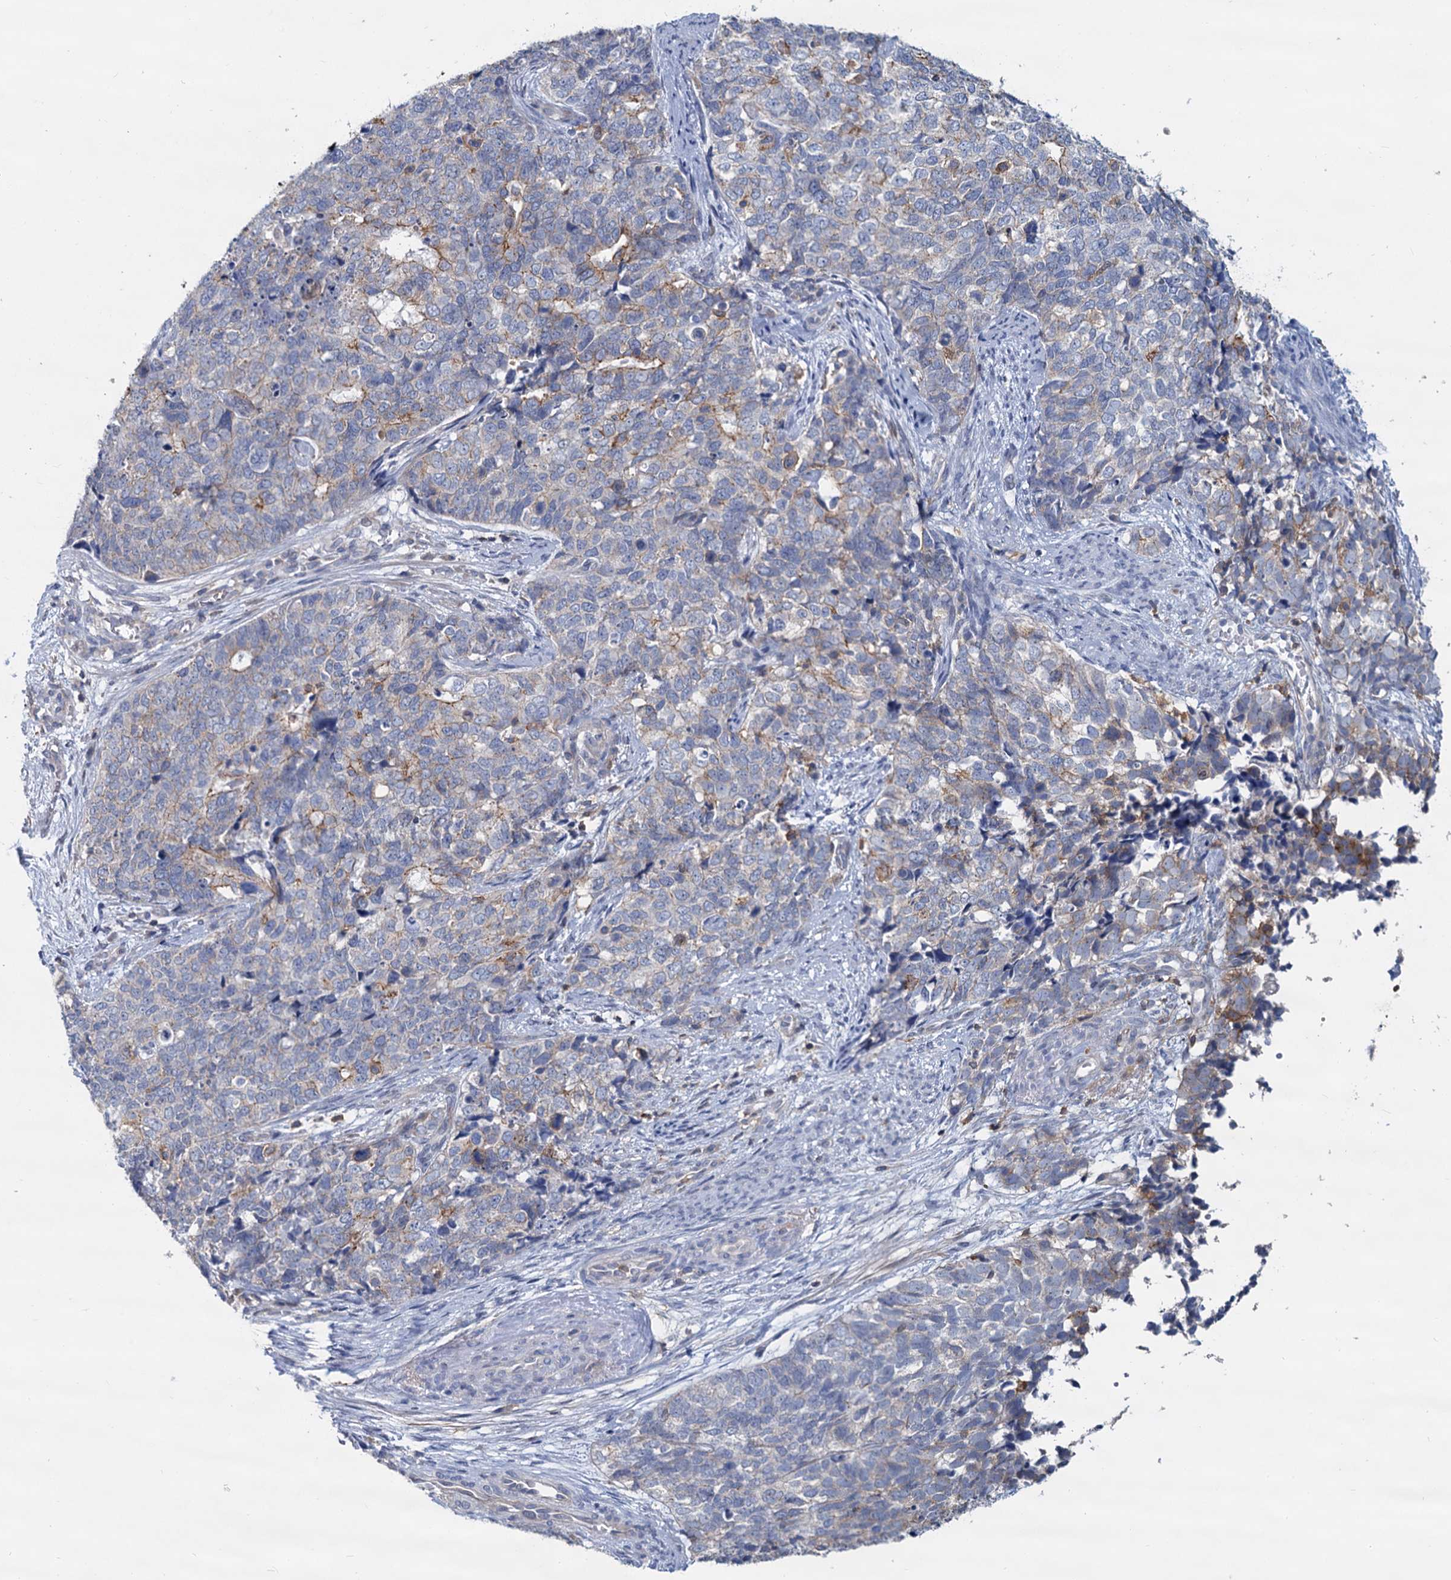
{"staining": {"intensity": "weak", "quantity": "<25%", "location": "cytoplasmic/membranous"}, "tissue": "cervical cancer", "cell_type": "Tumor cells", "image_type": "cancer", "snomed": [{"axis": "morphology", "description": "Squamous cell carcinoma, NOS"}, {"axis": "topography", "description": "Cervix"}], "caption": "High magnification brightfield microscopy of squamous cell carcinoma (cervical) stained with DAB (brown) and counterstained with hematoxylin (blue): tumor cells show no significant positivity. (Stains: DAB immunohistochemistry (IHC) with hematoxylin counter stain, Microscopy: brightfield microscopy at high magnification).", "gene": "LRCH4", "patient": {"sex": "female", "age": 63}}